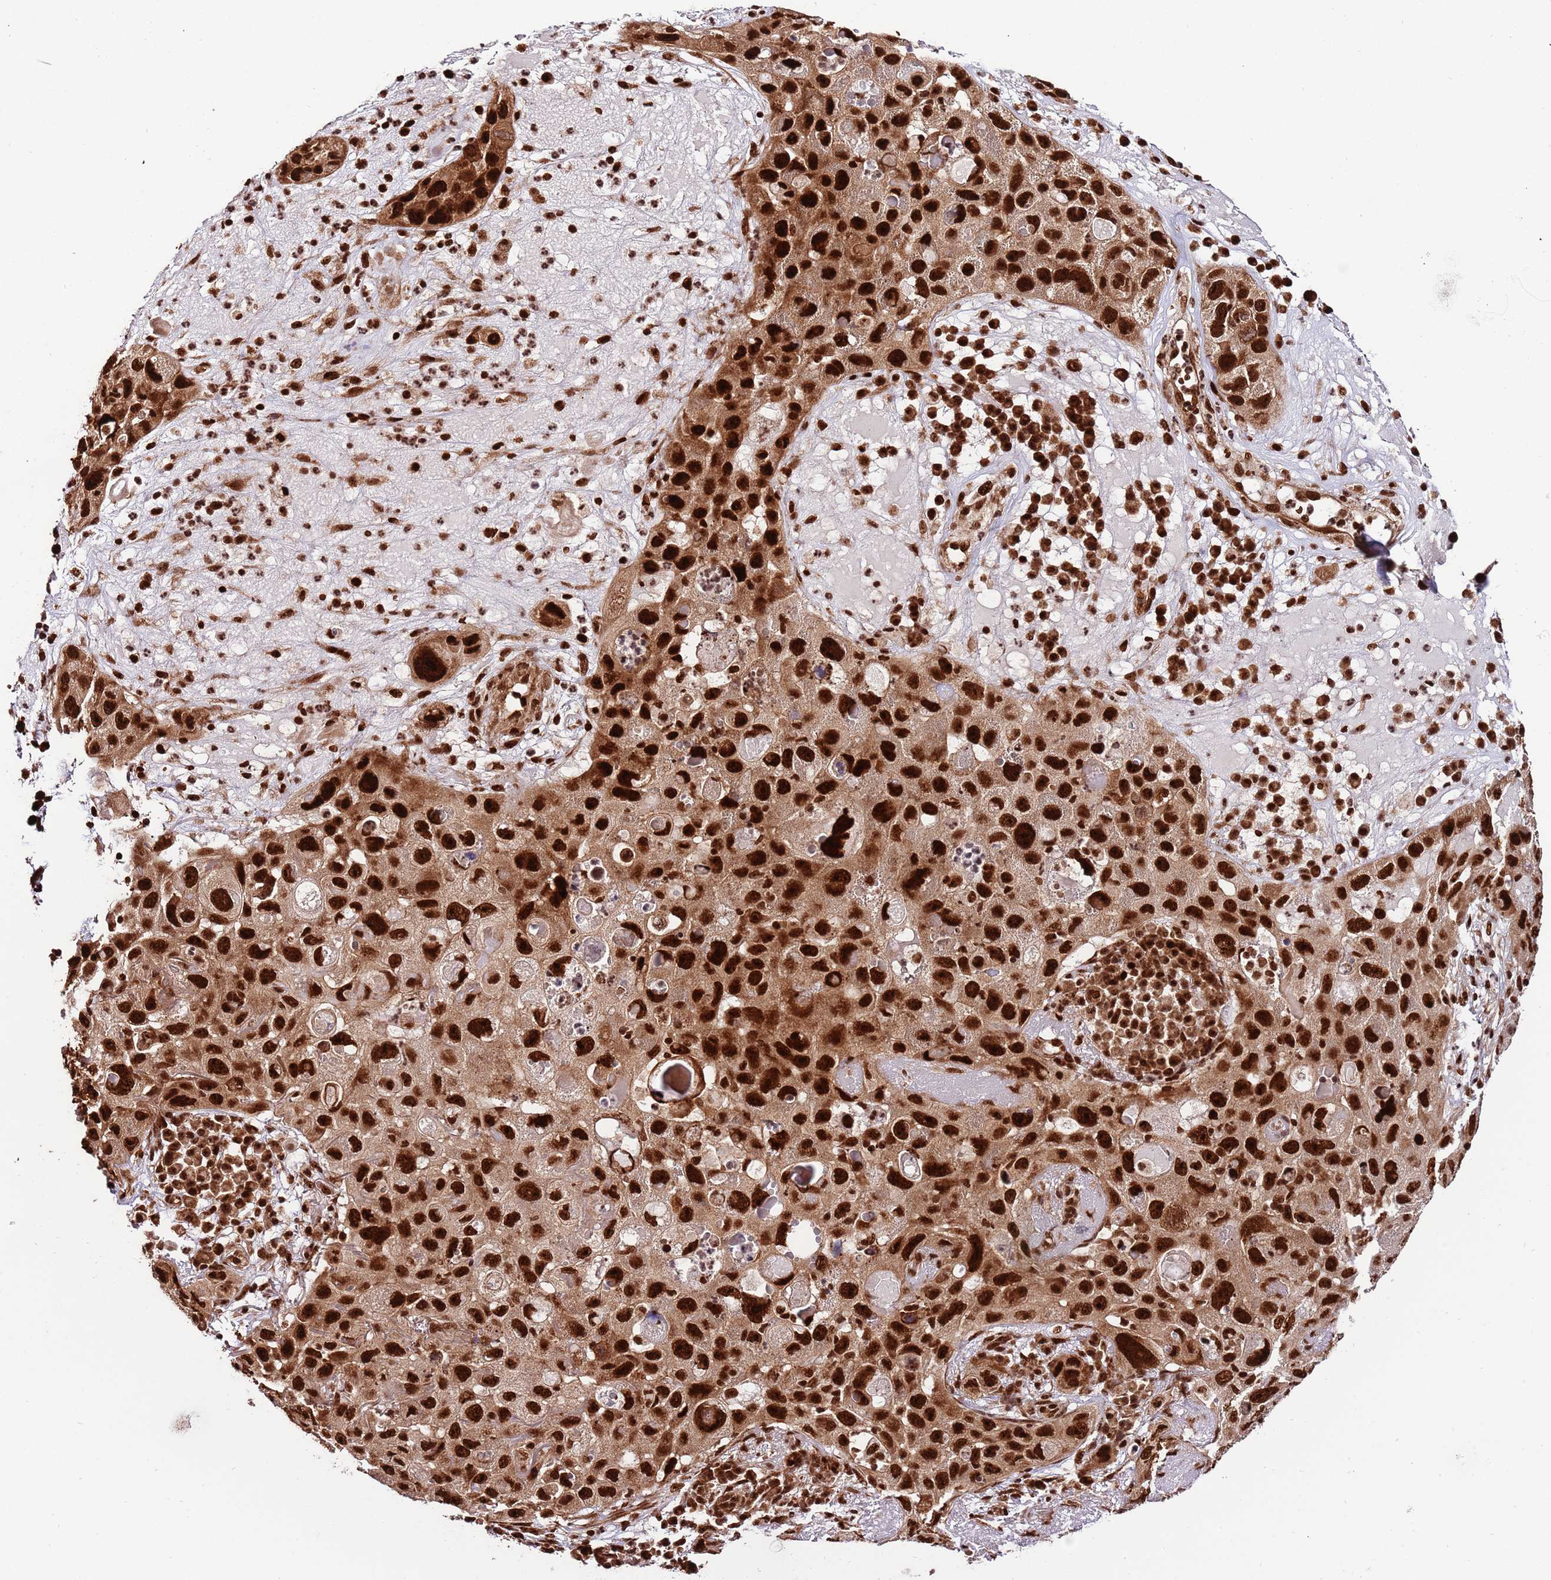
{"staining": {"intensity": "strong", "quantity": ">75%", "location": "cytoplasmic/membranous,nuclear"}, "tissue": "skin cancer", "cell_type": "Tumor cells", "image_type": "cancer", "snomed": [{"axis": "morphology", "description": "Squamous cell carcinoma in situ, NOS"}, {"axis": "morphology", "description": "Squamous cell carcinoma, NOS"}, {"axis": "topography", "description": "Skin"}], "caption": "Squamous cell carcinoma (skin) tissue reveals strong cytoplasmic/membranous and nuclear expression in about >75% of tumor cells, visualized by immunohistochemistry.", "gene": "RIF1", "patient": {"sex": "male", "age": 93}}